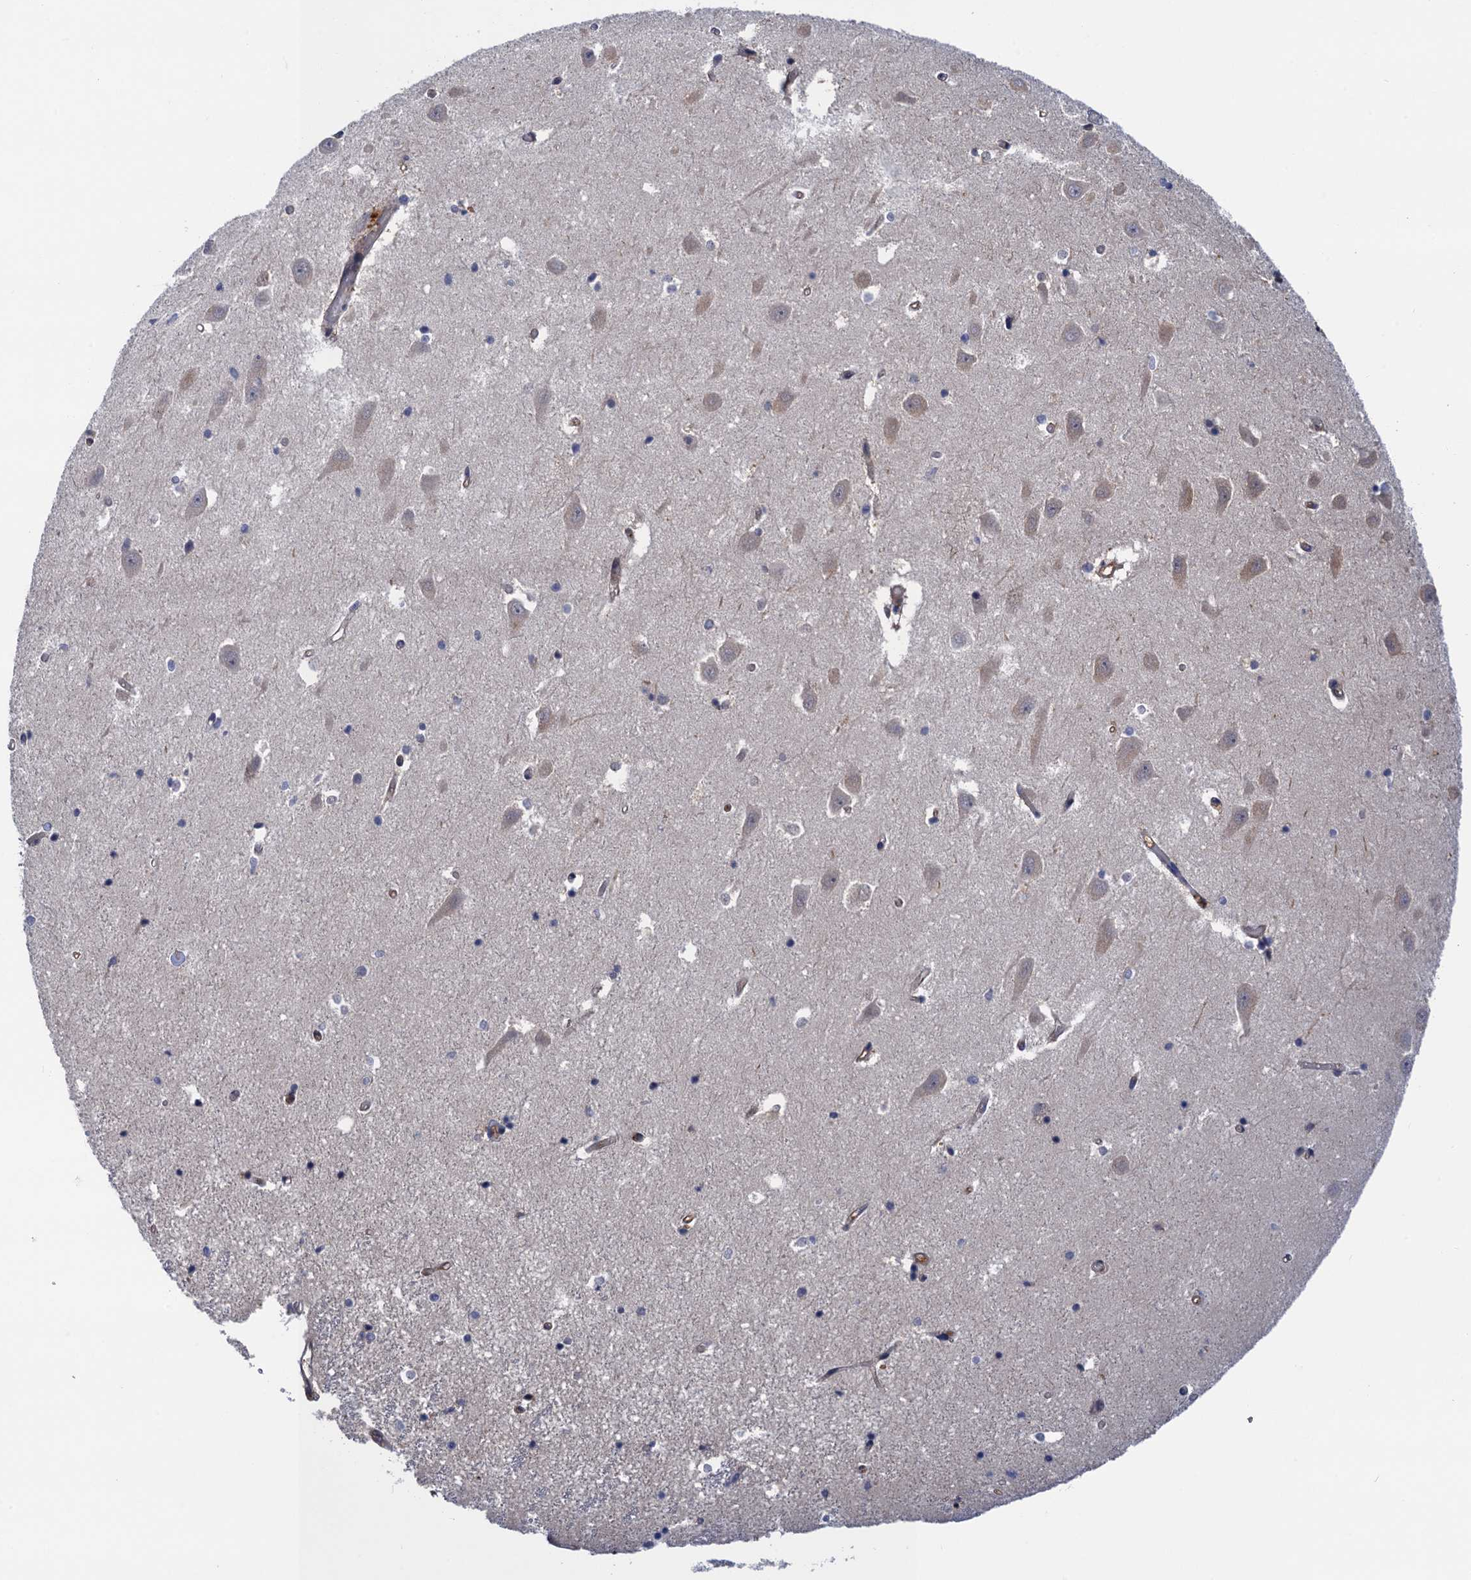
{"staining": {"intensity": "negative", "quantity": "none", "location": "none"}, "tissue": "hippocampus", "cell_type": "Glial cells", "image_type": "normal", "snomed": [{"axis": "morphology", "description": "Normal tissue, NOS"}, {"axis": "topography", "description": "Hippocampus"}], "caption": "Hippocampus stained for a protein using immunohistochemistry (IHC) shows no expression glial cells.", "gene": "NEK8", "patient": {"sex": "male", "age": 70}}